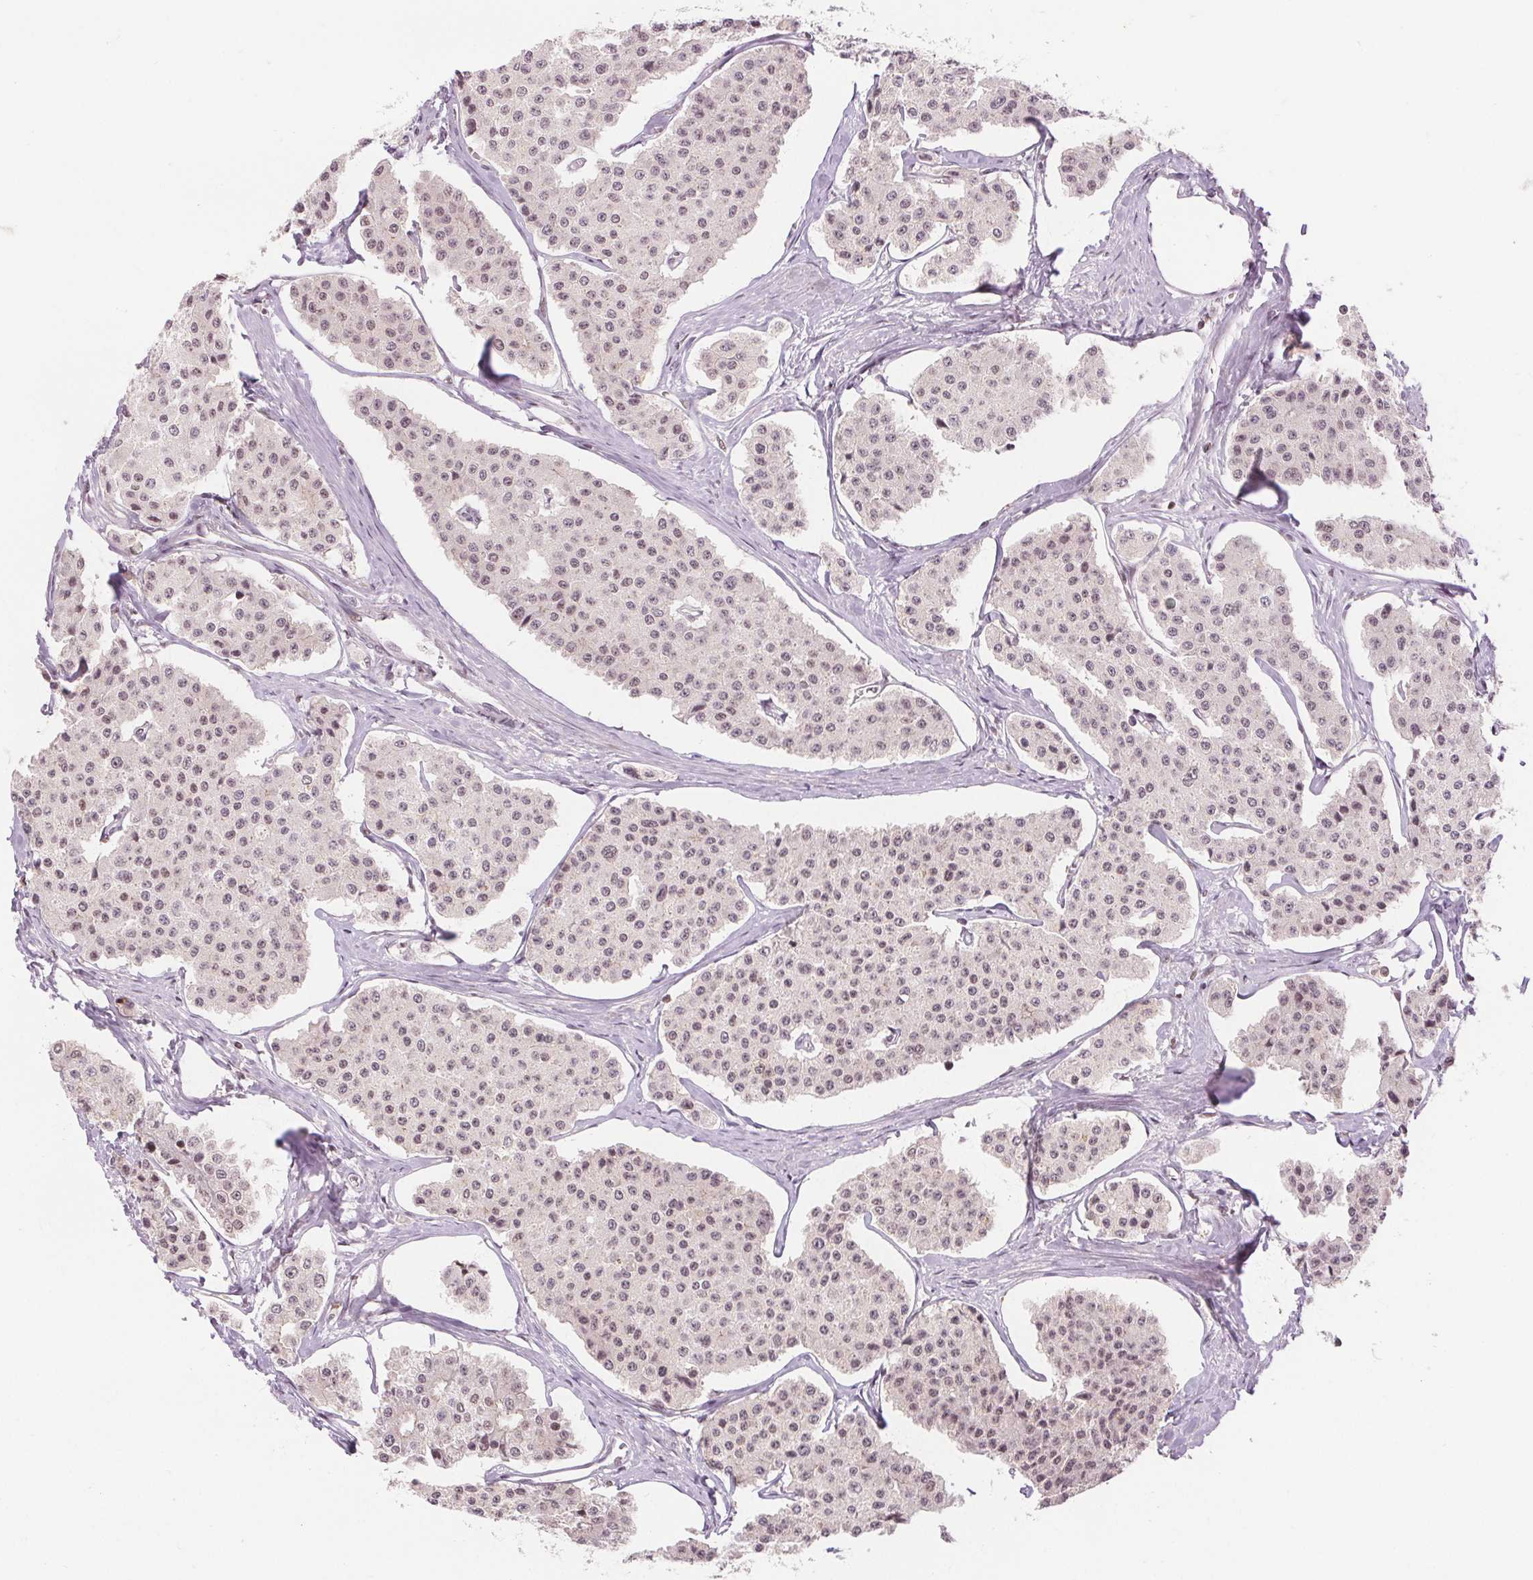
{"staining": {"intensity": "weak", "quantity": "25%-75%", "location": "nuclear"}, "tissue": "carcinoid", "cell_type": "Tumor cells", "image_type": "cancer", "snomed": [{"axis": "morphology", "description": "Carcinoid, malignant, NOS"}, {"axis": "topography", "description": "Small intestine"}], "caption": "The photomicrograph demonstrates immunohistochemical staining of carcinoid (malignant). There is weak nuclear positivity is appreciated in approximately 25%-75% of tumor cells. (DAB (3,3'-diaminobenzidine) IHC, brown staining for protein, blue staining for nuclei).", "gene": "DEK", "patient": {"sex": "female", "age": 65}}